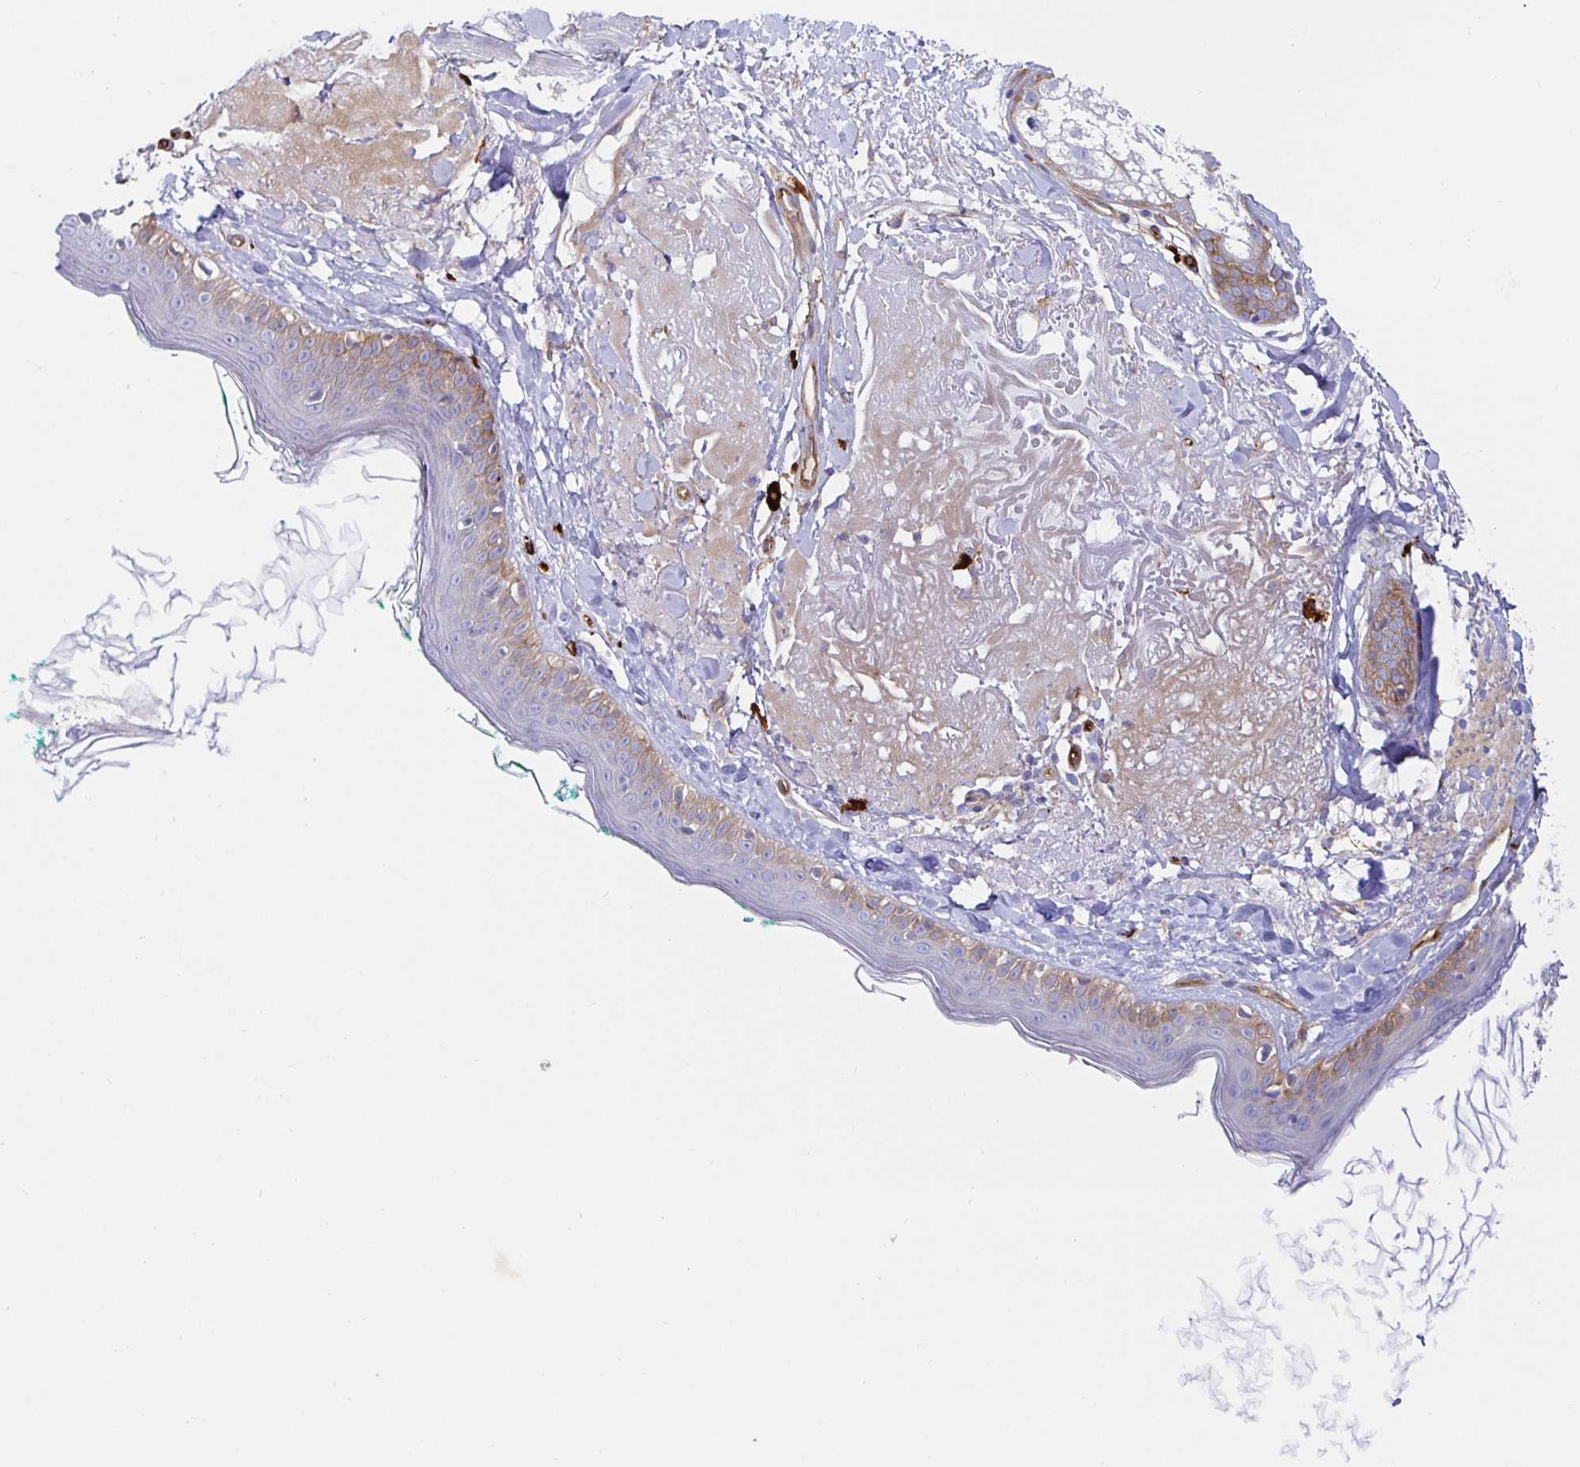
{"staining": {"intensity": "weak", "quantity": ">75%", "location": "cytoplasmic/membranous"}, "tissue": "skin", "cell_type": "Fibroblasts", "image_type": "normal", "snomed": [{"axis": "morphology", "description": "Normal tissue, NOS"}, {"axis": "topography", "description": "Skin"}], "caption": "High-power microscopy captured an immunohistochemistry histopathology image of benign skin, revealing weak cytoplasmic/membranous positivity in about >75% of fibroblasts. The protein is shown in brown color, while the nuclei are stained blue.", "gene": "DOCK1", "patient": {"sex": "male", "age": 73}}